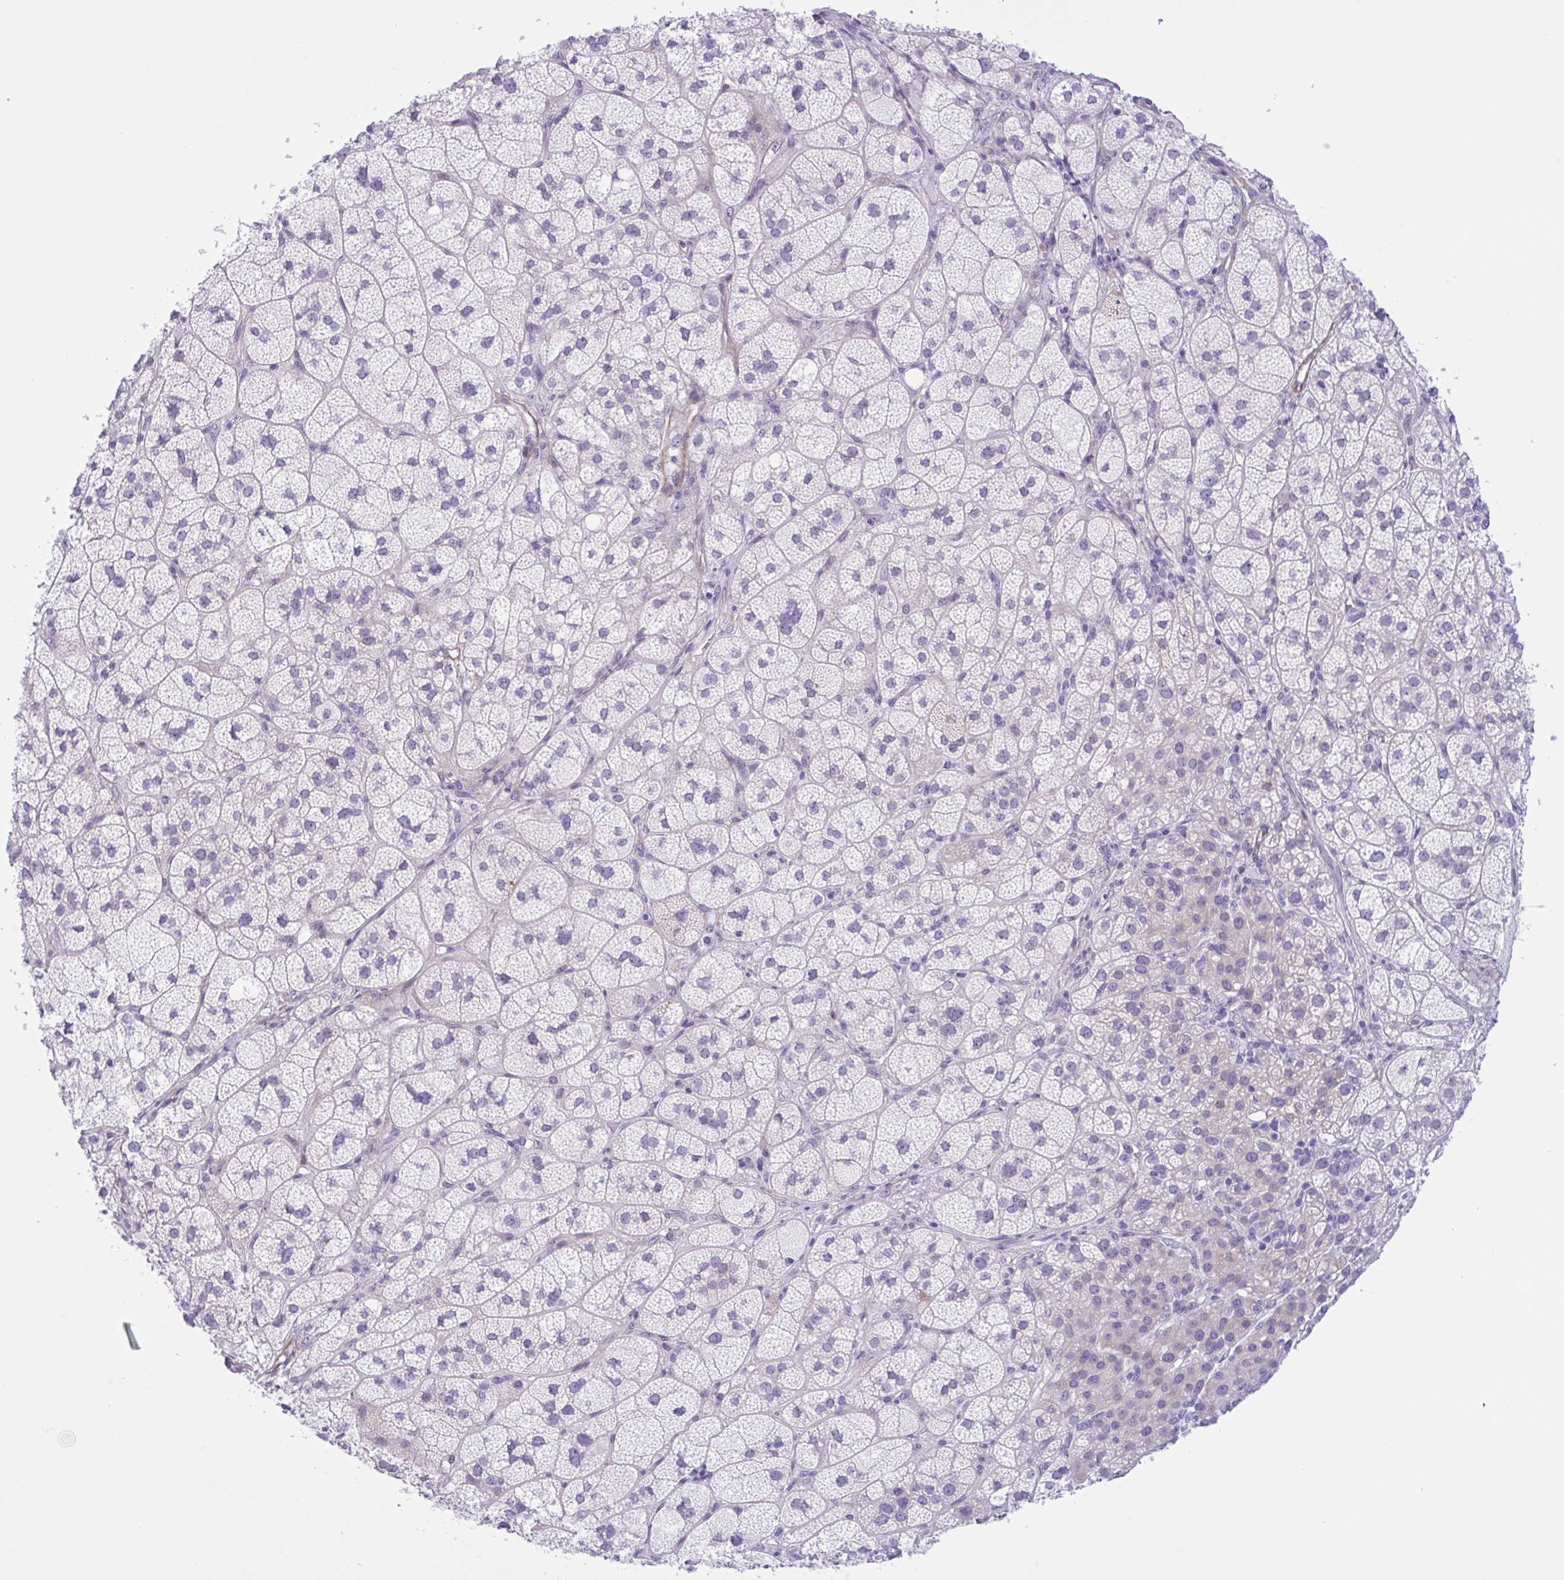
{"staining": {"intensity": "weak", "quantity": "<25%", "location": "cytoplasmic/membranous"}, "tissue": "adrenal gland", "cell_type": "Glandular cells", "image_type": "normal", "snomed": [{"axis": "morphology", "description": "Normal tissue, NOS"}, {"axis": "topography", "description": "Adrenal gland"}], "caption": "IHC image of unremarkable adrenal gland: adrenal gland stained with DAB (3,3'-diaminobenzidine) reveals no significant protein staining in glandular cells.", "gene": "AHCYL2", "patient": {"sex": "female", "age": 60}}